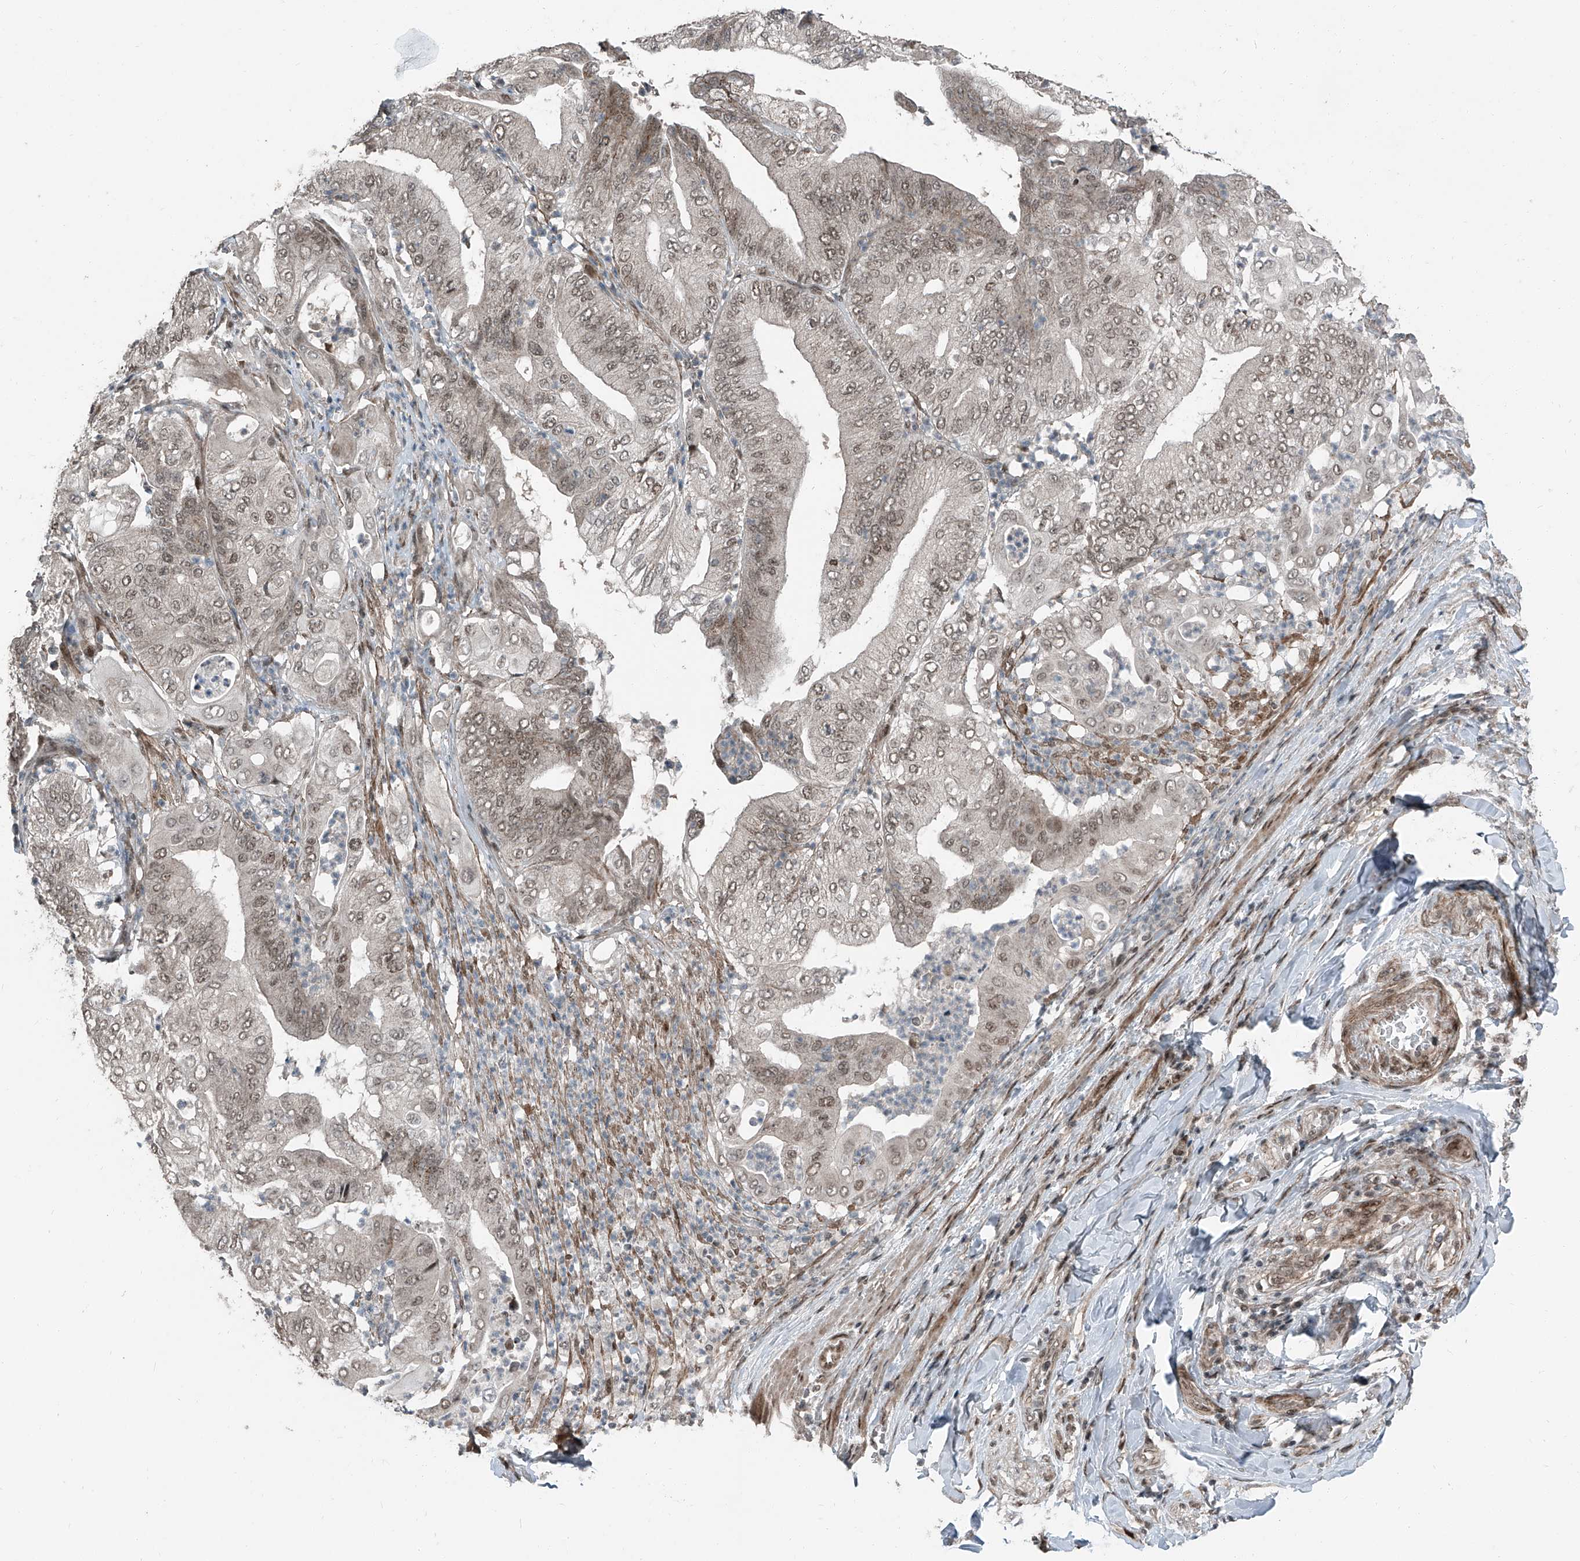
{"staining": {"intensity": "moderate", "quantity": ">75%", "location": "nuclear"}, "tissue": "pancreatic cancer", "cell_type": "Tumor cells", "image_type": "cancer", "snomed": [{"axis": "morphology", "description": "Adenocarcinoma, NOS"}, {"axis": "topography", "description": "Pancreas"}], "caption": "Protein staining displays moderate nuclear expression in about >75% of tumor cells in pancreatic cancer (adenocarcinoma).", "gene": "ZNF570", "patient": {"sex": "female", "age": 77}}